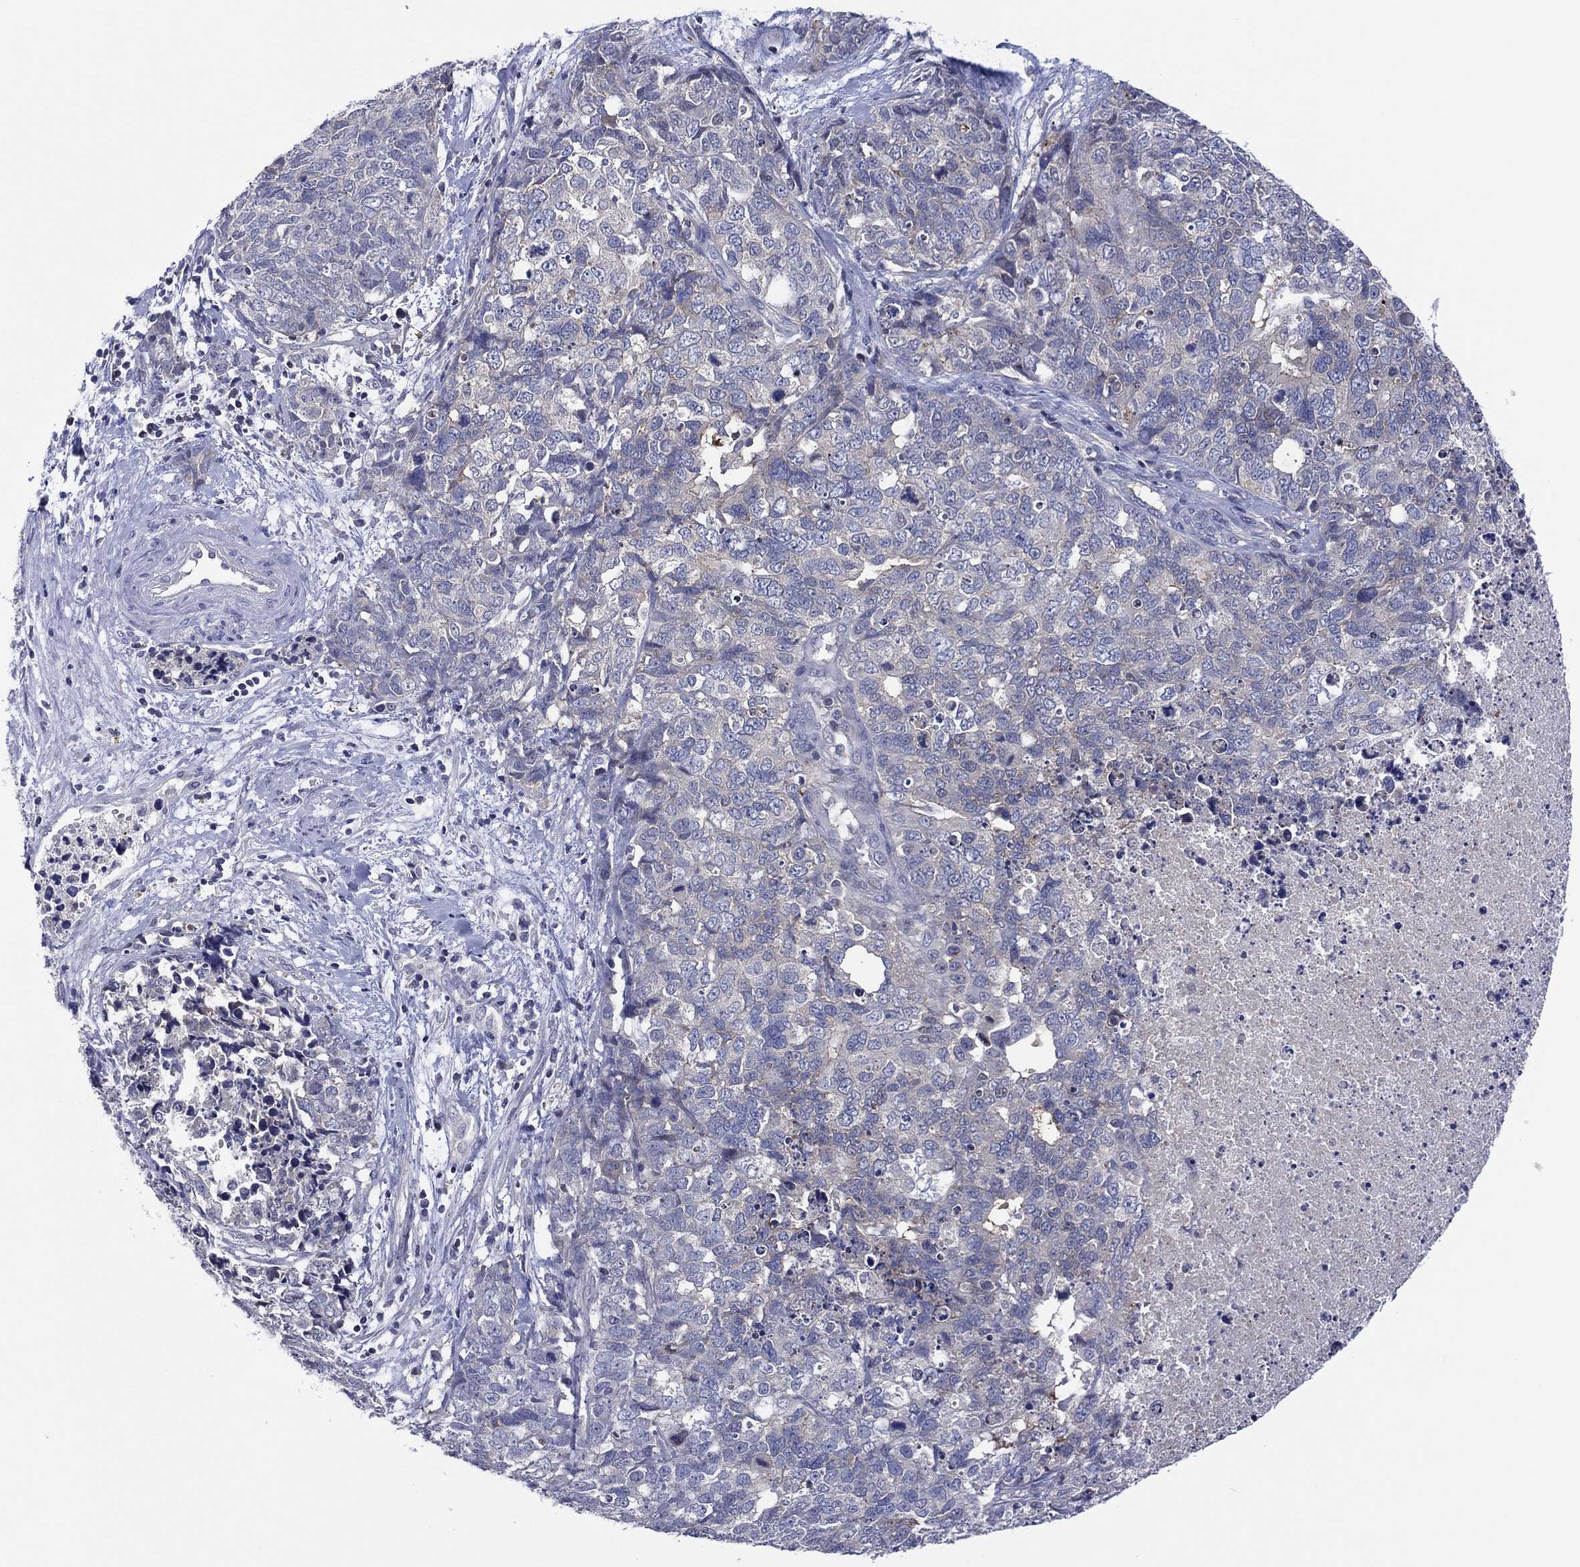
{"staining": {"intensity": "negative", "quantity": "none", "location": "none"}, "tissue": "cervical cancer", "cell_type": "Tumor cells", "image_type": "cancer", "snomed": [{"axis": "morphology", "description": "Squamous cell carcinoma, NOS"}, {"axis": "topography", "description": "Cervix"}], "caption": "This is an immunohistochemistry micrograph of cervical cancer (squamous cell carcinoma). There is no expression in tumor cells.", "gene": "TRIM31", "patient": {"sex": "female", "age": 63}}